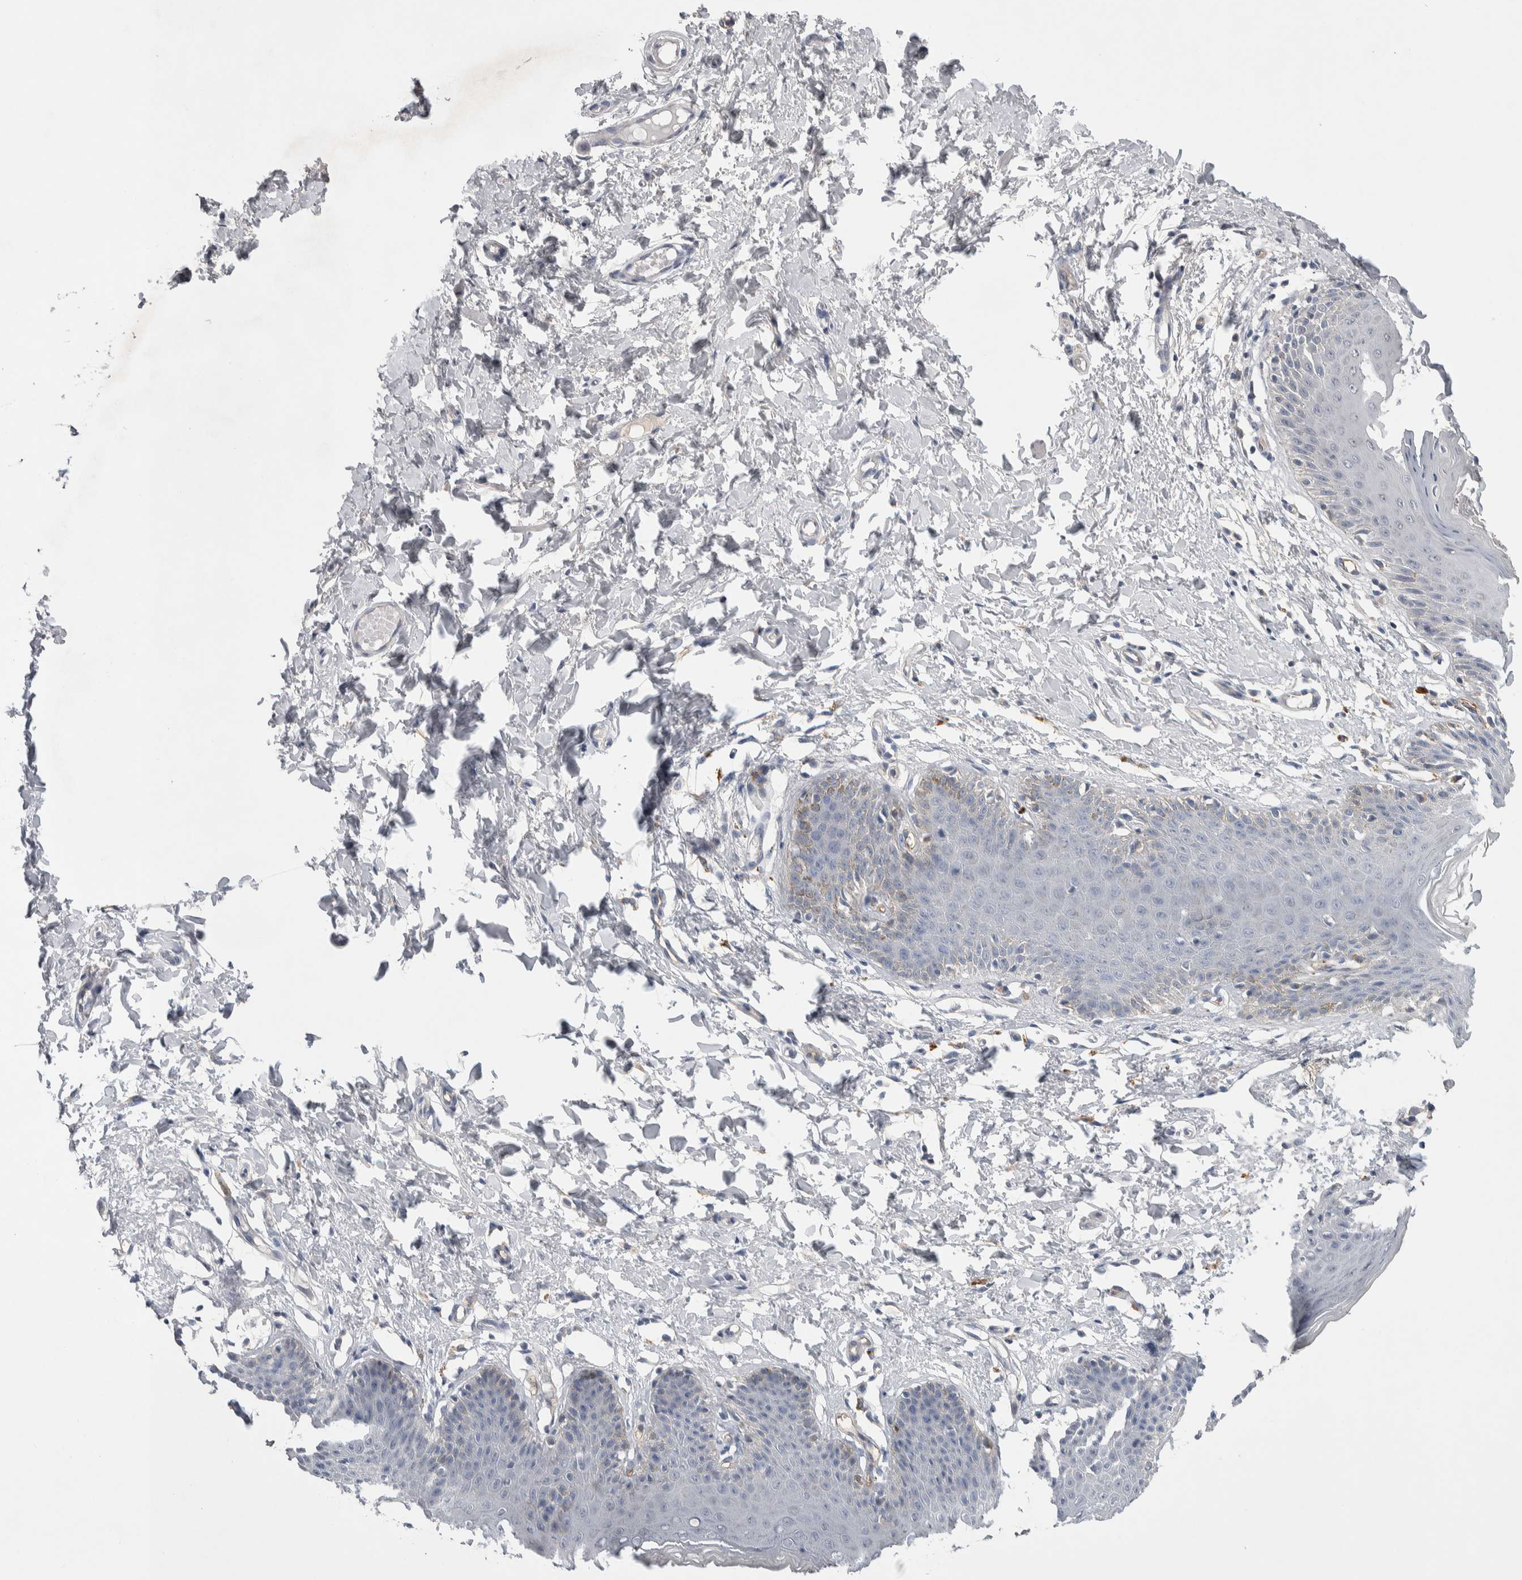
{"staining": {"intensity": "weak", "quantity": "<25%", "location": "cytoplasmic/membranous"}, "tissue": "skin", "cell_type": "Epidermal cells", "image_type": "normal", "snomed": [{"axis": "morphology", "description": "Normal tissue, NOS"}, {"axis": "topography", "description": "Vulva"}], "caption": "Immunohistochemistry (IHC) micrograph of unremarkable skin: skin stained with DAB (3,3'-diaminobenzidine) exhibits no significant protein positivity in epidermal cells.", "gene": "CEP131", "patient": {"sex": "female", "age": 66}}